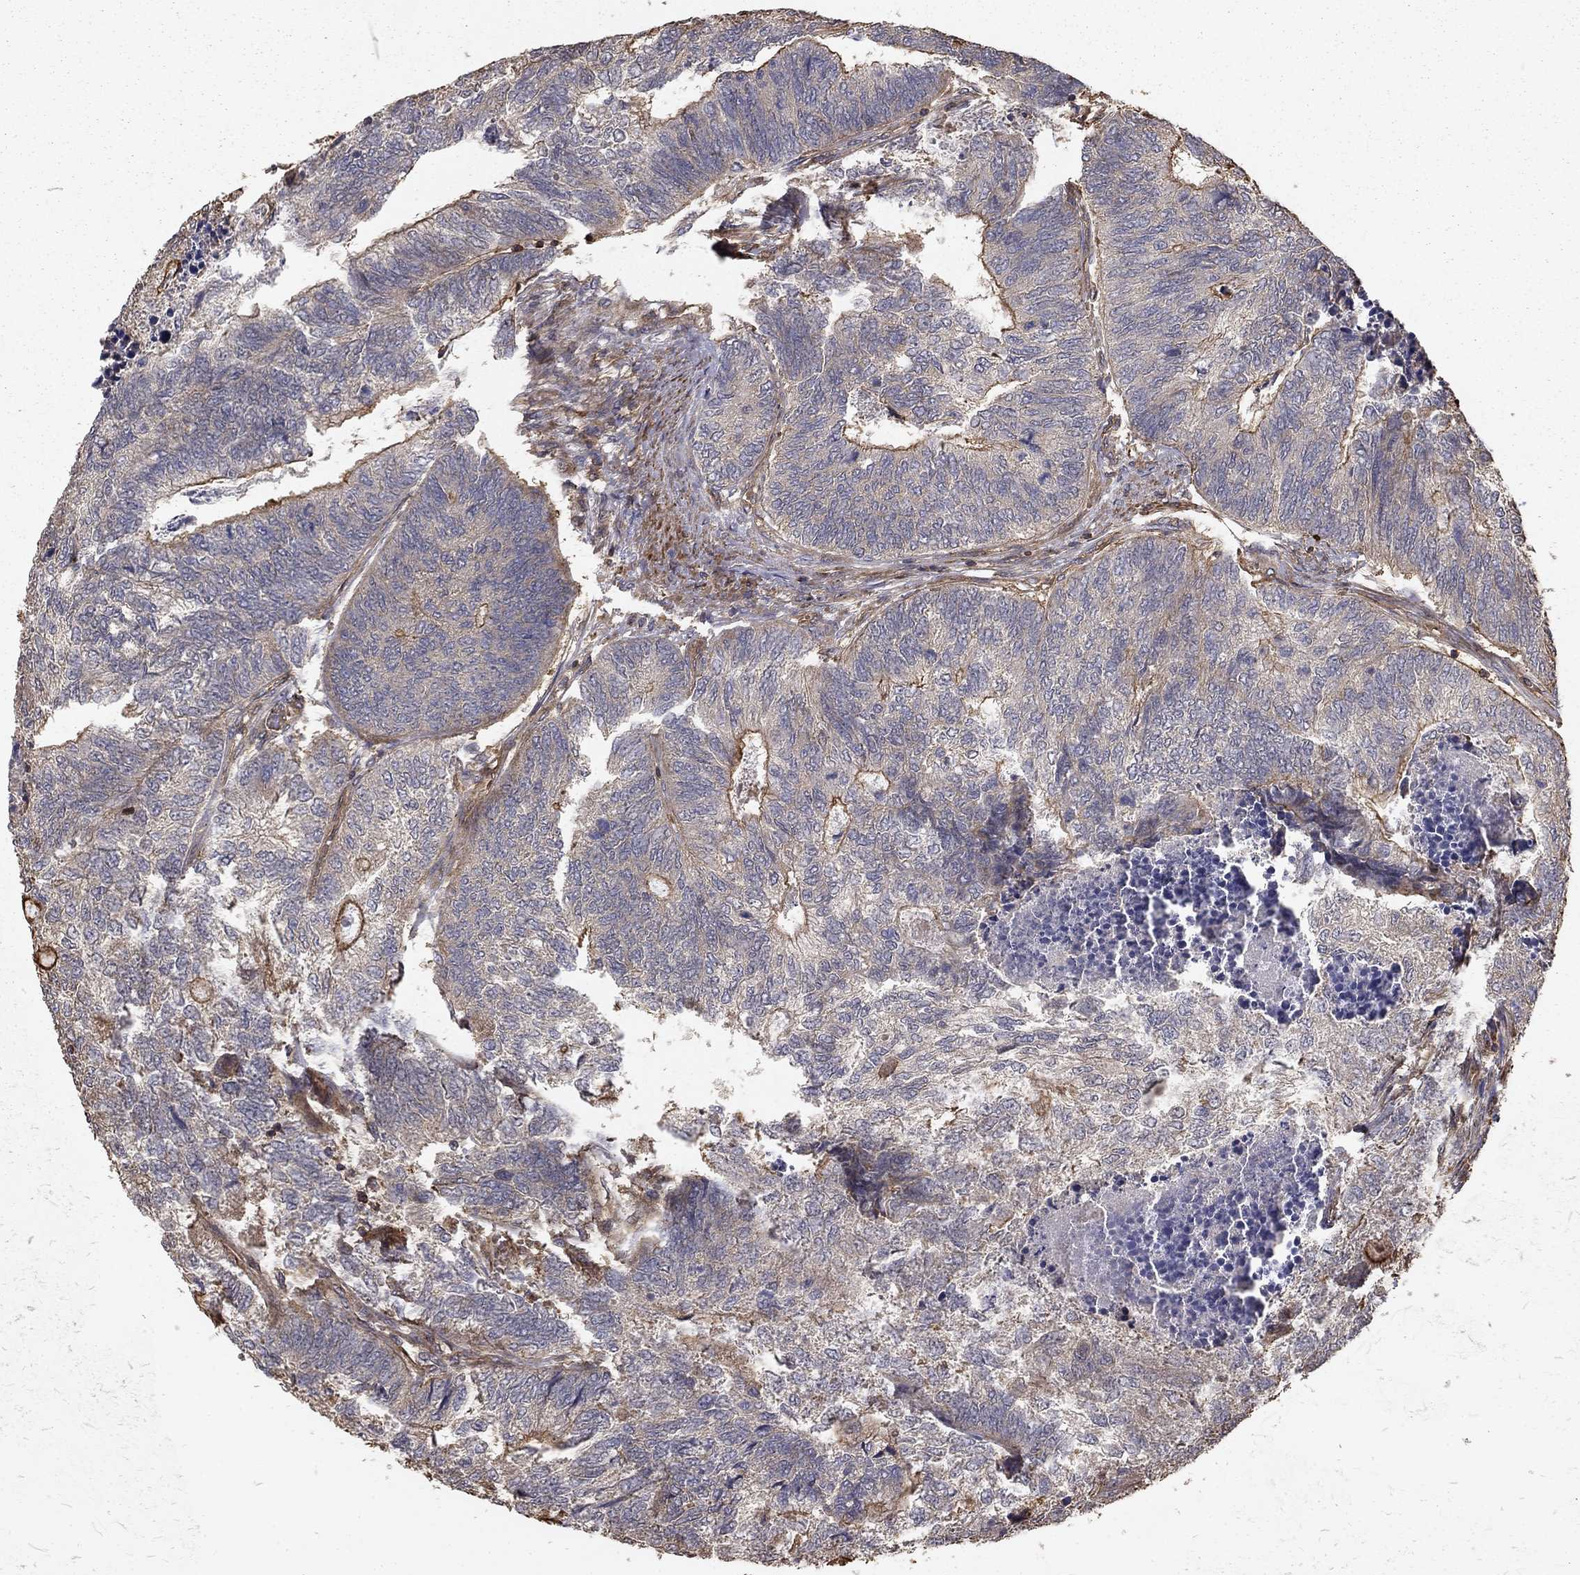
{"staining": {"intensity": "moderate", "quantity": "<25%", "location": "cytoplasmic/membranous"}, "tissue": "colorectal cancer", "cell_type": "Tumor cells", "image_type": "cancer", "snomed": [{"axis": "morphology", "description": "Adenocarcinoma, NOS"}, {"axis": "topography", "description": "Colon"}], "caption": "Immunohistochemical staining of human colorectal adenocarcinoma exhibits moderate cytoplasmic/membranous protein expression in approximately <25% of tumor cells.", "gene": "HABP4", "patient": {"sex": "female", "age": 67}}